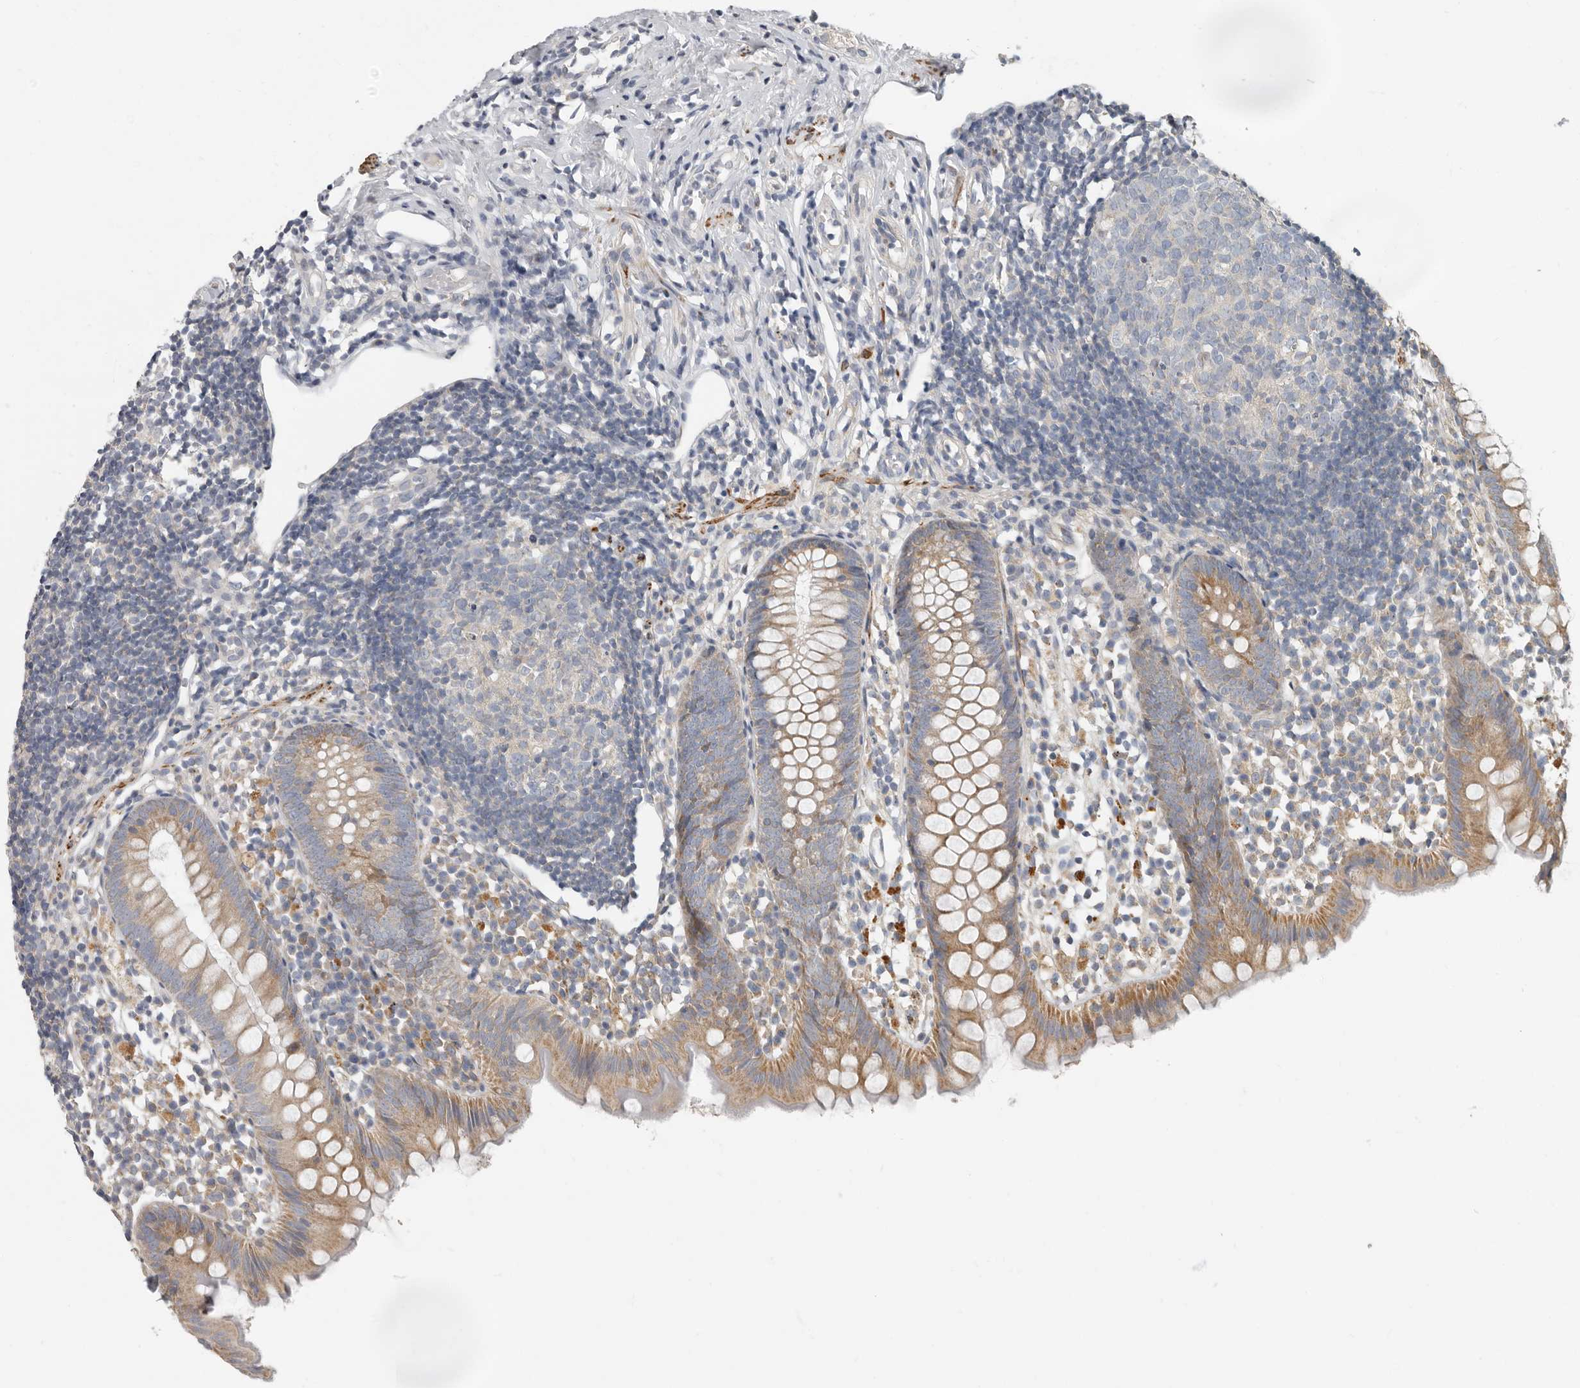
{"staining": {"intensity": "moderate", "quantity": ">75%", "location": "cytoplasmic/membranous"}, "tissue": "appendix", "cell_type": "Glandular cells", "image_type": "normal", "snomed": [{"axis": "morphology", "description": "Normal tissue, NOS"}, {"axis": "topography", "description": "Appendix"}], "caption": "Immunohistochemistry (IHC) micrograph of unremarkable appendix stained for a protein (brown), which demonstrates medium levels of moderate cytoplasmic/membranous positivity in approximately >75% of glandular cells.", "gene": "UNK", "patient": {"sex": "female", "age": 20}}